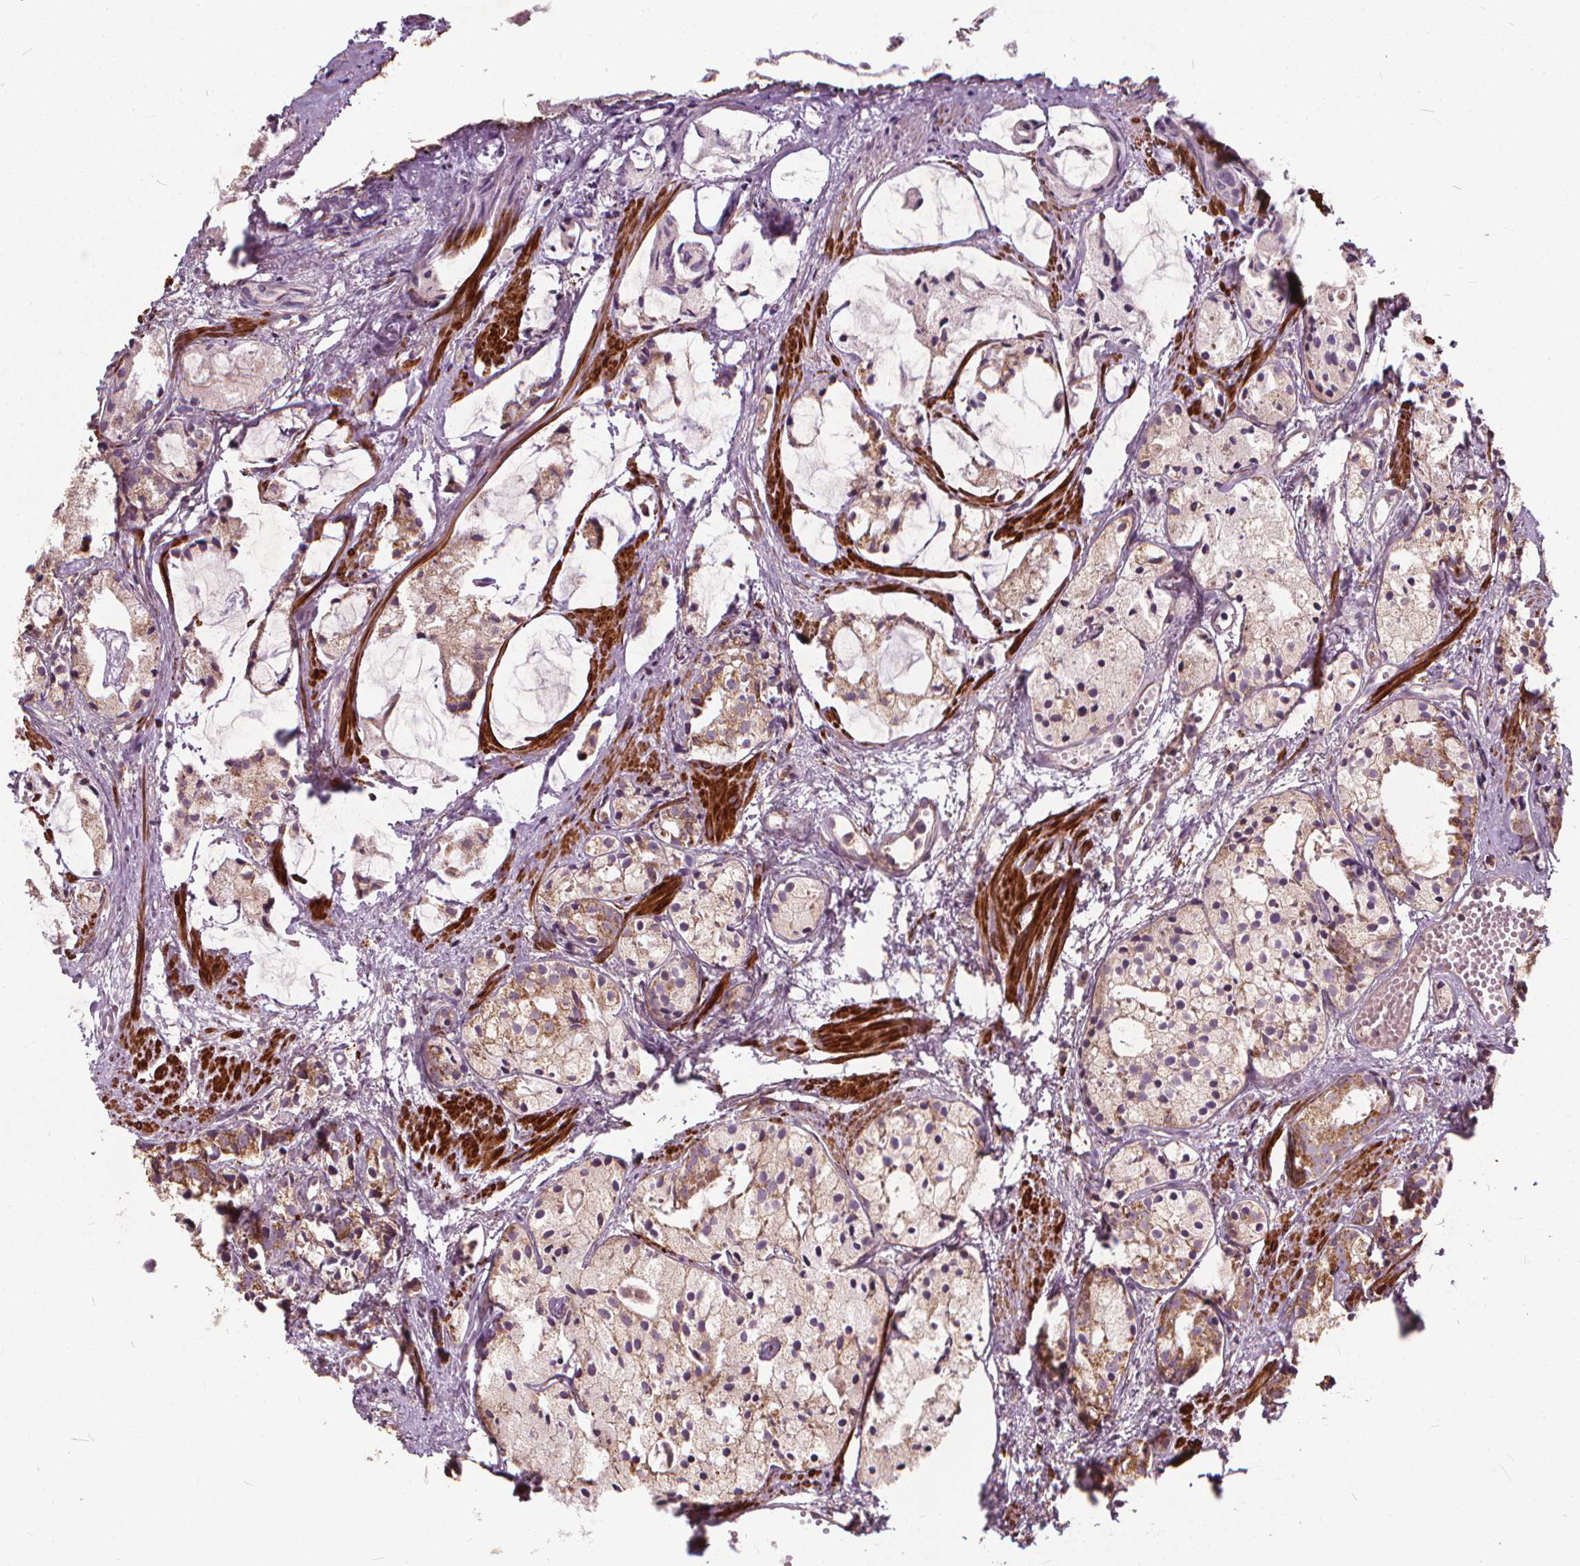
{"staining": {"intensity": "moderate", "quantity": "<25%", "location": "cytoplasmic/membranous"}, "tissue": "prostate cancer", "cell_type": "Tumor cells", "image_type": "cancer", "snomed": [{"axis": "morphology", "description": "Adenocarcinoma, High grade"}, {"axis": "topography", "description": "Prostate"}], "caption": "Human prostate adenocarcinoma (high-grade) stained with a brown dye displays moderate cytoplasmic/membranous positive expression in about <25% of tumor cells.", "gene": "ORAI2", "patient": {"sex": "male", "age": 85}}